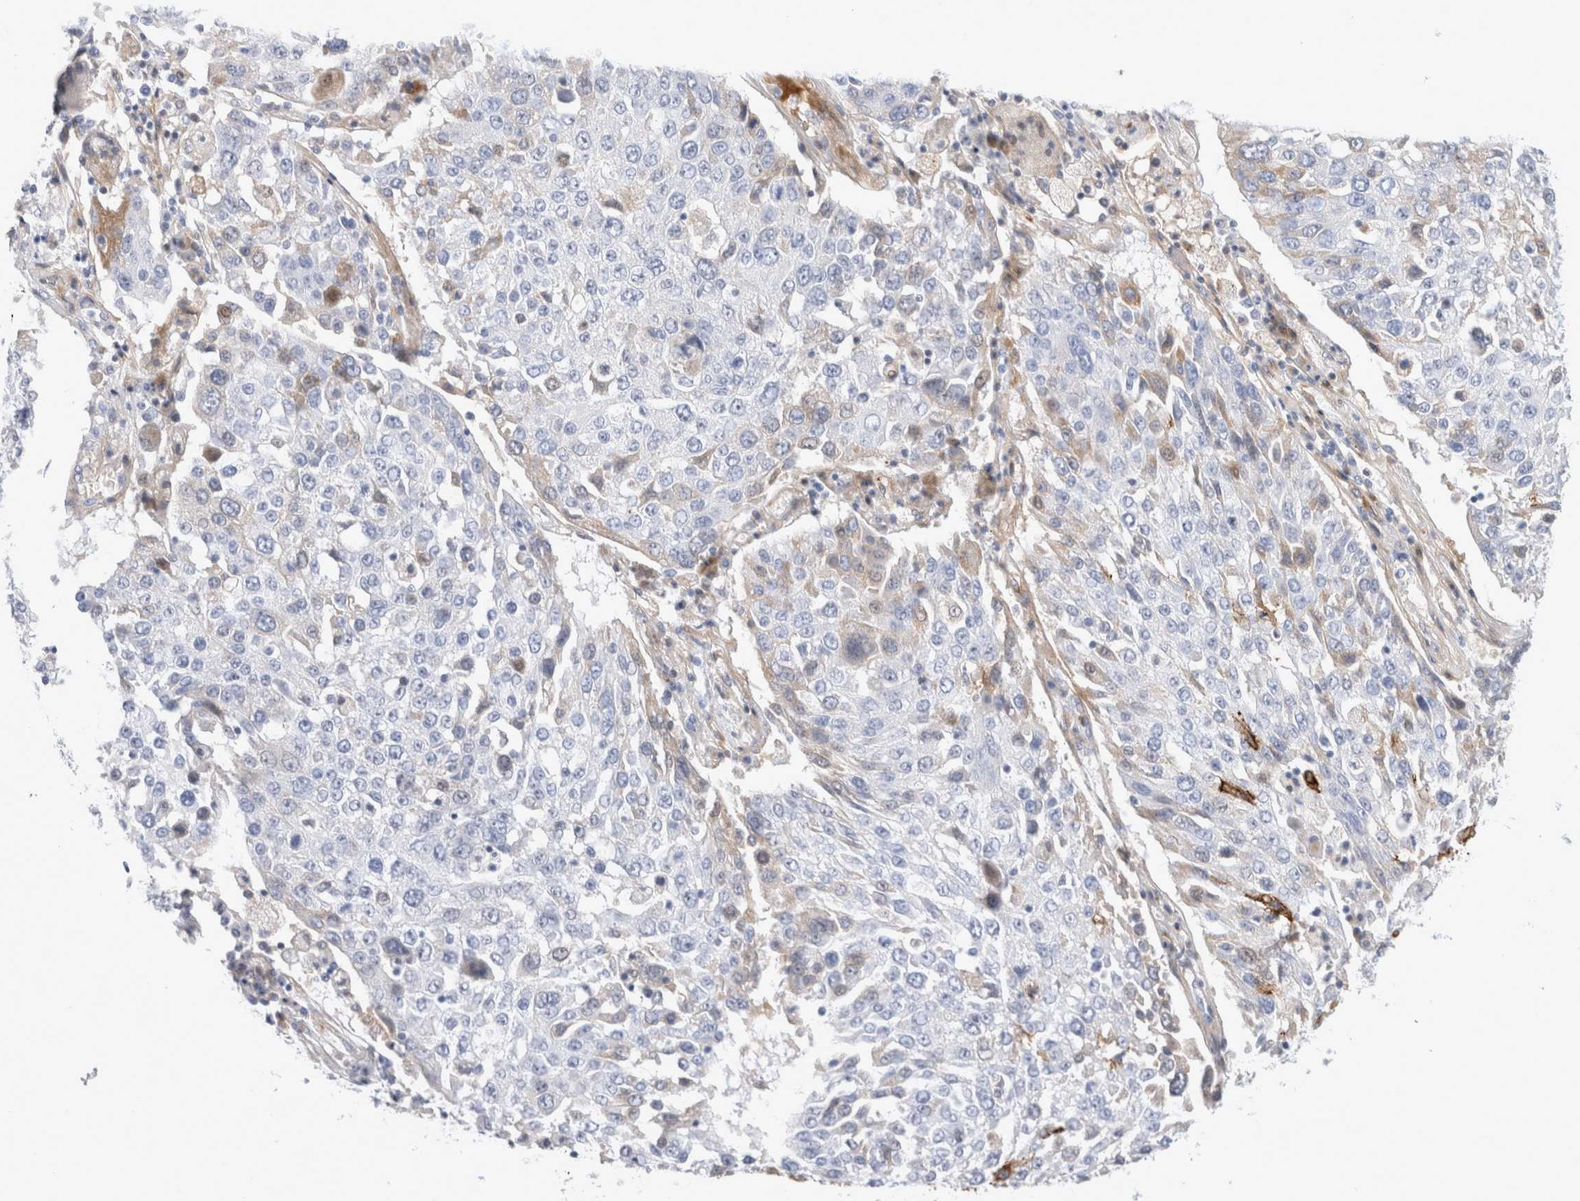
{"staining": {"intensity": "negative", "quantity": "none", "location": "none"}, "tissue": "lung cancer", "cell_type": "Tumor cells", "image_type": "cancer", "snomed": [{"axis": "morphology", "description": "Squamous cell carcinoma, NOS"}, {"axis": "topography", "description": "Lung"}], "caption": "High power microscopy image of an immunohistochemistry photomicrograph of lung cancer (squamous cell carcinoma), revealing no significant positivity in tumor cells.", "gene": "ECHDC2", "patient": {"sex": "male", "age": 65}}